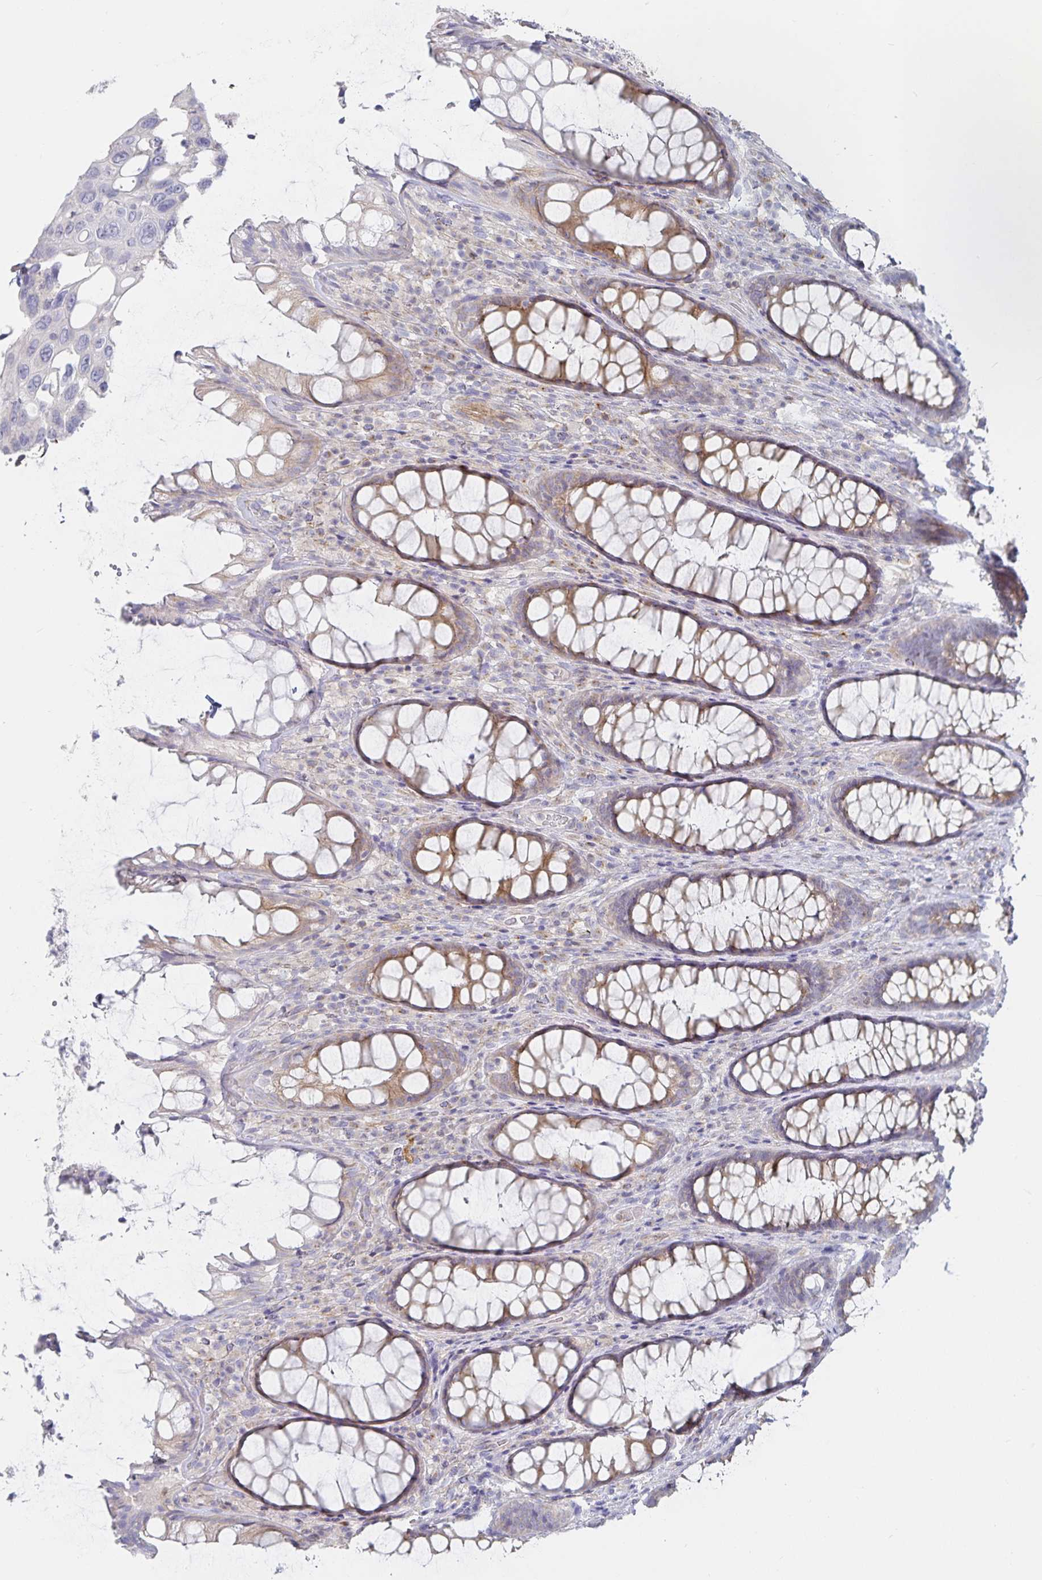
{"staining": {"intensity": "weak", "quantity": "25%-75%", "location": "cytoplasmic/membranous"}, "tissue": "rectum", "cell_type": "Glandular cells", "image_type": "normal", "snomed": [{"axis": "morphology", "description": "Normal tissue, NOS"}, {"axis": "topography", "description": "Rectum"}], "caption": "Immunohistochemical staining of unremarkable human rectum exhibits weak cytoplasmic/membranous protein expression in approximately 25%-75% of glandular cells.", "gene": "SFTPA1", "patient": {"sex": "male", "age": 72}}